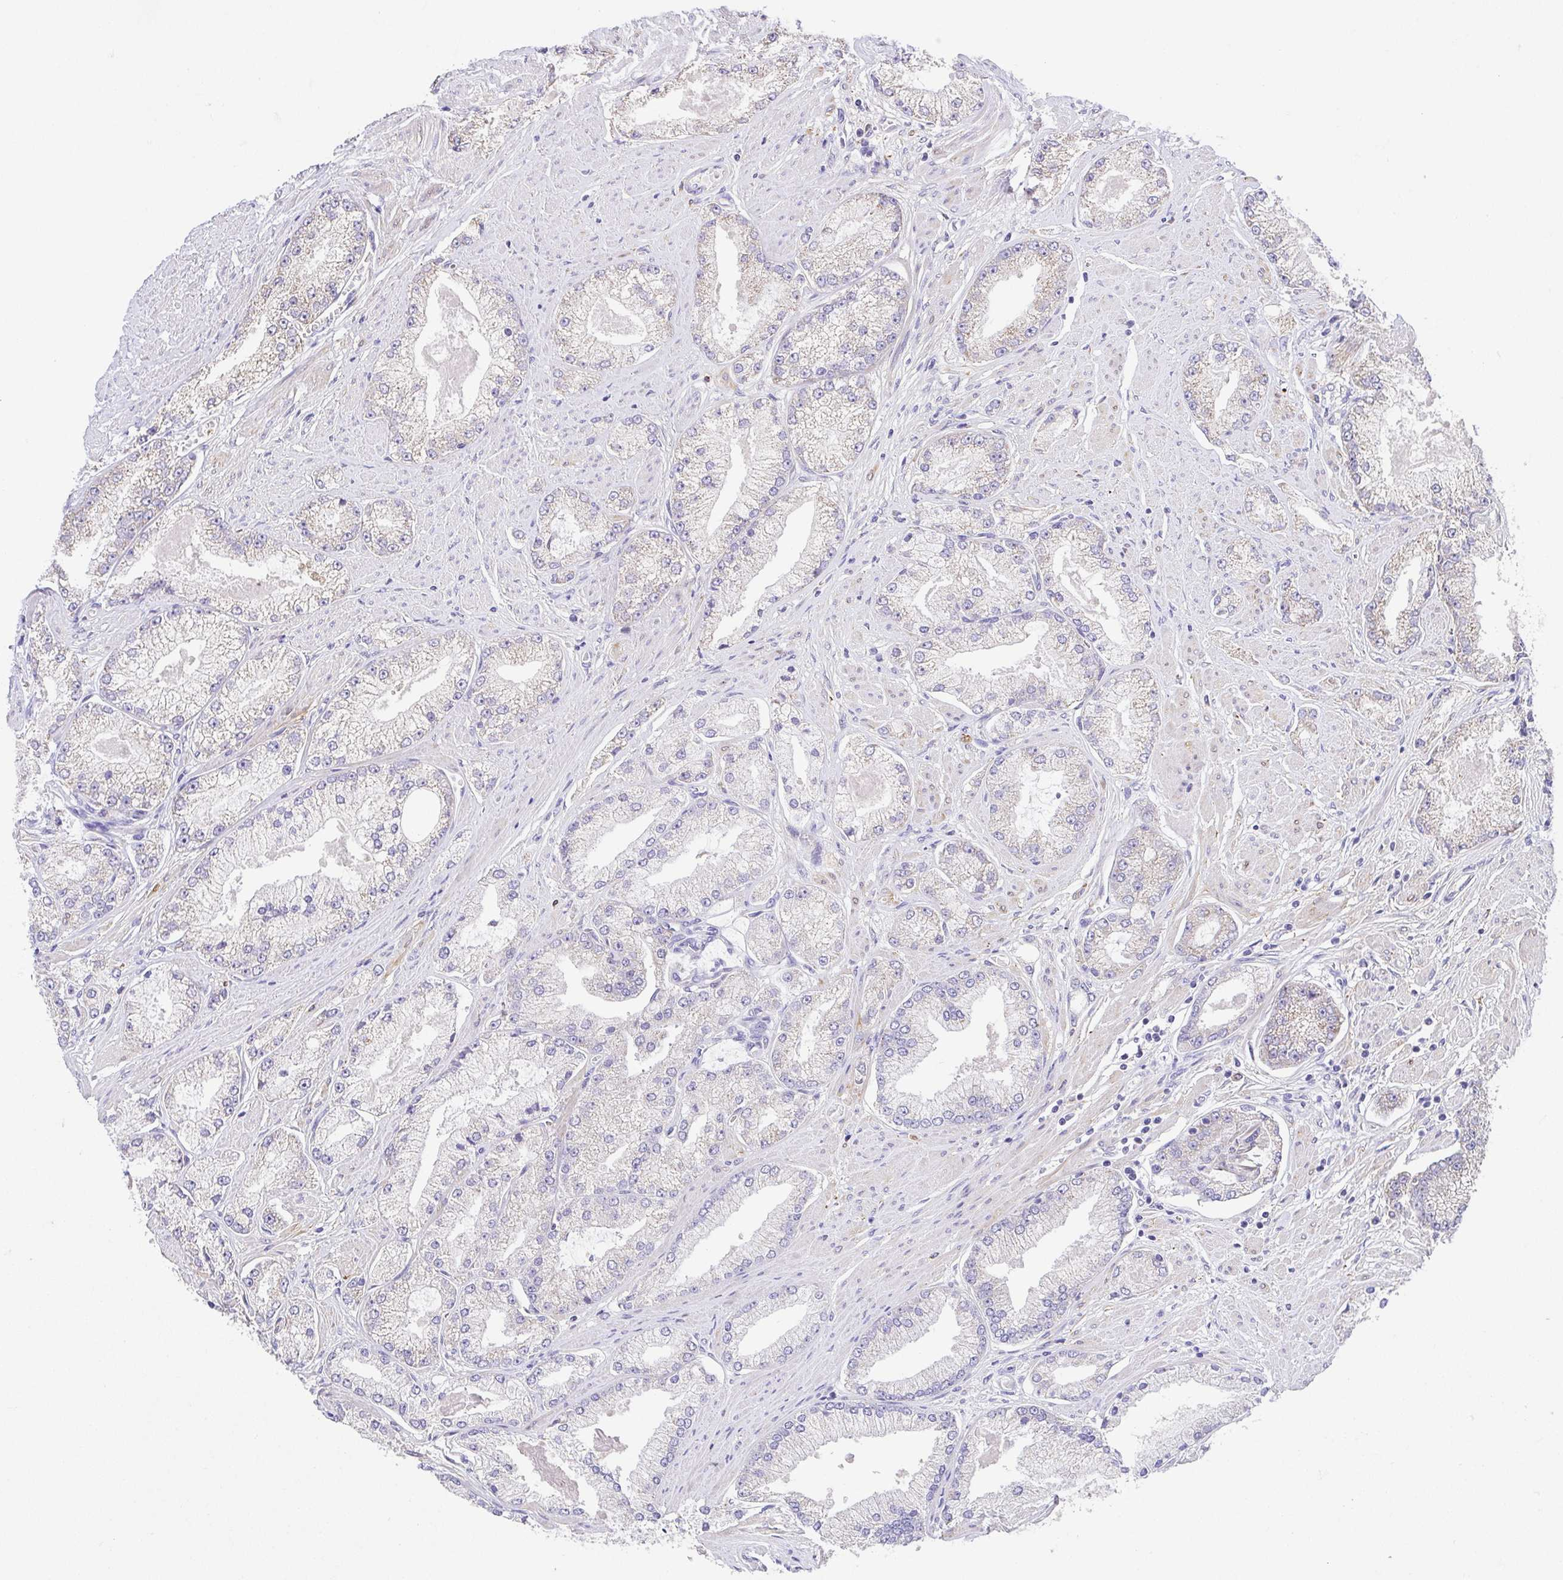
{"staining": {"intensity": "negative", "quantity": "none", "location": "none"}, "tissue": "prostate cancer", "cell_type": "Tumor cells", "image_type": "cancer", "snomed": [{"axis": "morphology", "description": "Adenocarcinoma, High grade"}, {"axis": "topography", "description": "Prostate"}], "caption": "This is an immunohistochemistry (IHC) histopathology image of adenocarcinoma (high-grade) (prostate). There is no staining in tumor cells.", "gene": "SLC13A1", "patient": {"sex": "male", "age": 68}}